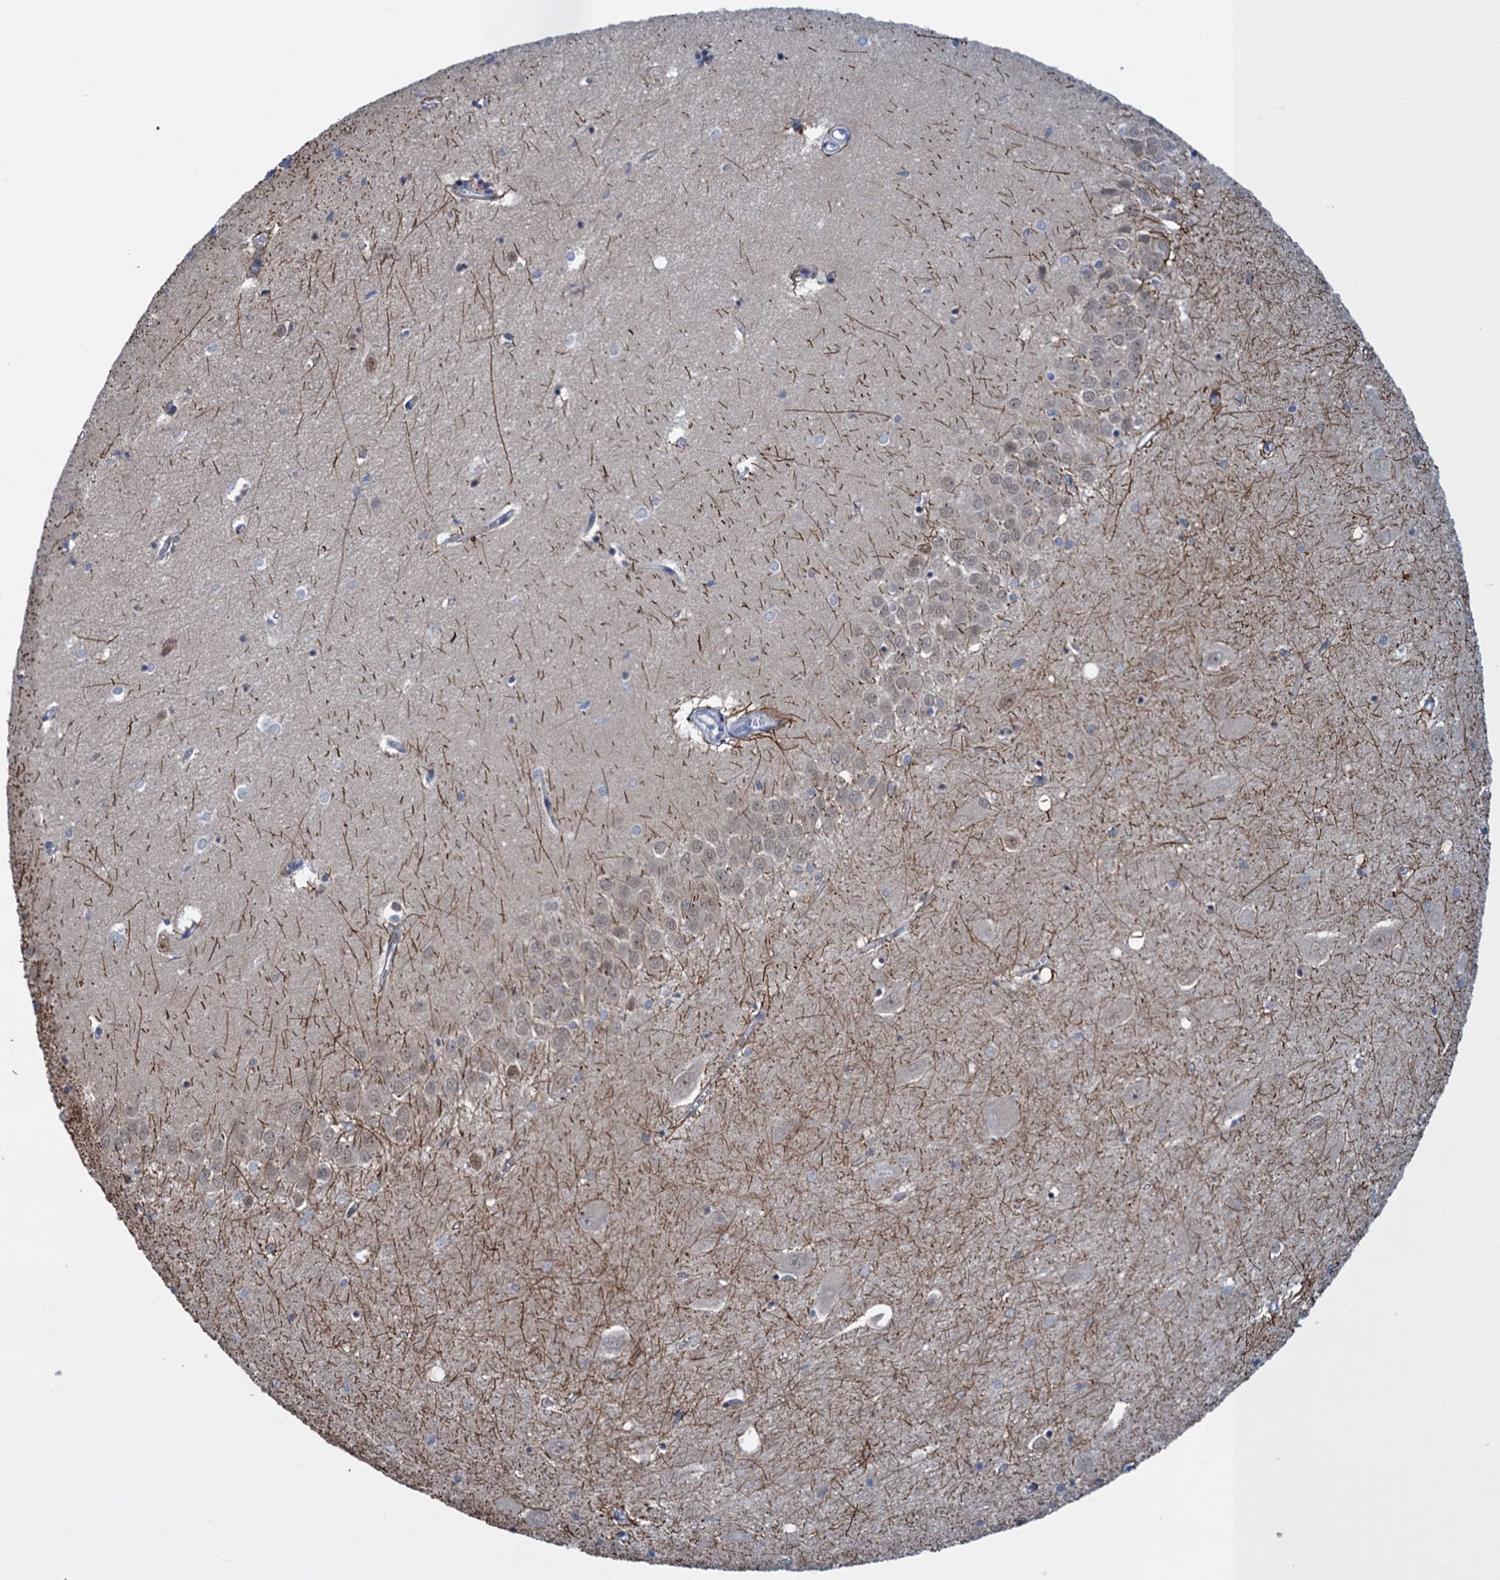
{"staining": {"intensity": "strong", "quantity": "<25%", "location": "cytoplasmic/membranous"}, "tissue": "hippocampus", "cell_type": "Glial cells", "image_type": "normal", "snomed": [{"axis": "morphology", "description": "Normal tissue, NOS"}, {"axis": "topography", "description": "Hippocampus"}], "caption": "Protein analysis of unremarkable hippocampus reveals strong cytoplasmic/membranous expression in about <25% of glial cells. (DAB = brown stain, brightfield microscopy at high magnification).", "gene": "SAE1", "patient": {"sex": "female", "age": 64}}